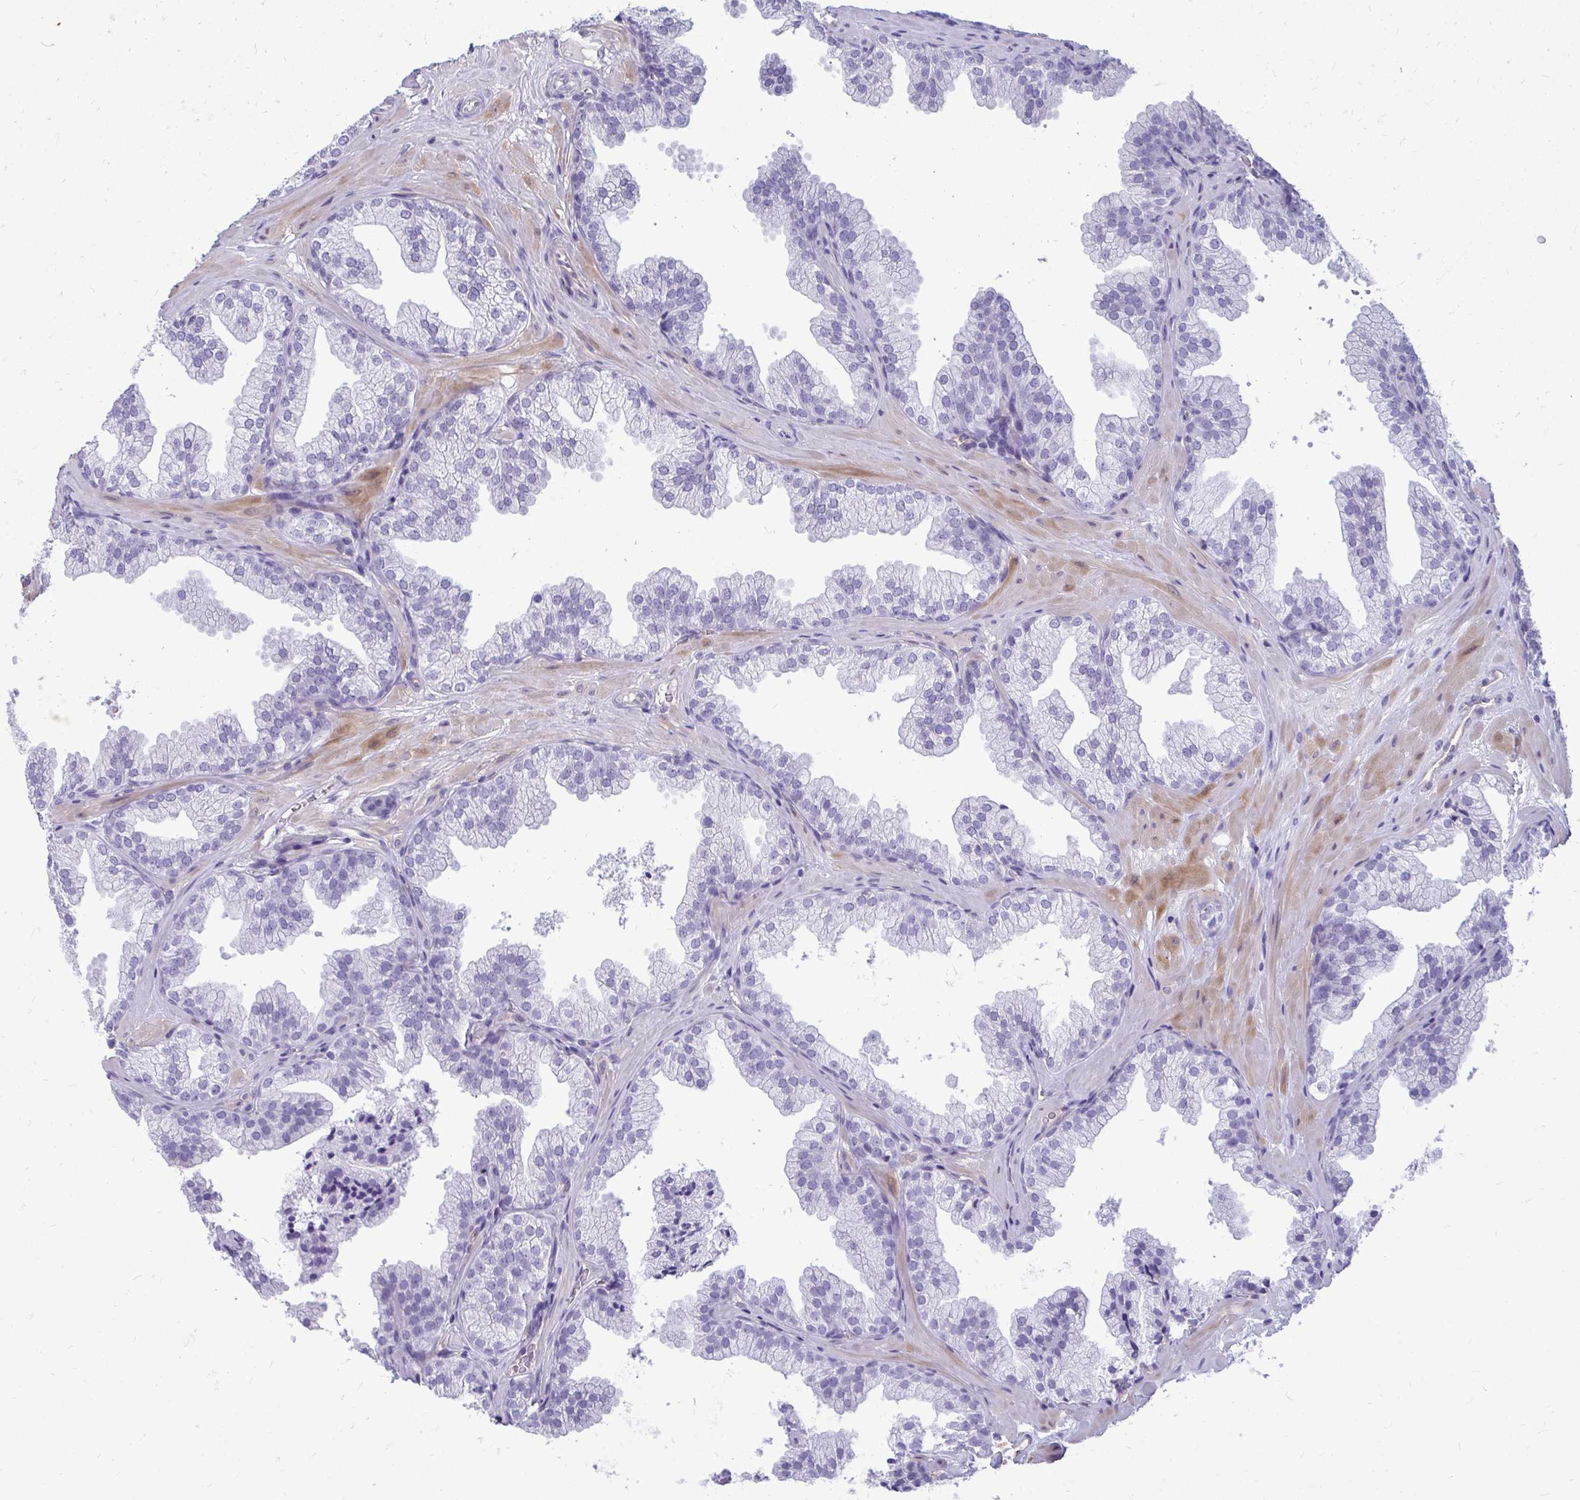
{"staining": {"intensity": "negative", "quantity": "none", "location": "none"}, "tissue": "prostate", "cell_type": "Glandular cells", "image_type": "normal", "snomed": [{"axis": "morphology", "description": "Normal tissue, NOS"}, {"axis": "topography", "description": "Prostate"}], "caption": "Glandular cells are negative for protein expression in unremarkable human prostate. Nuclei are stained in blue.", "gene": "FABP3", "patient": {"sex": "male", "age": 37}}